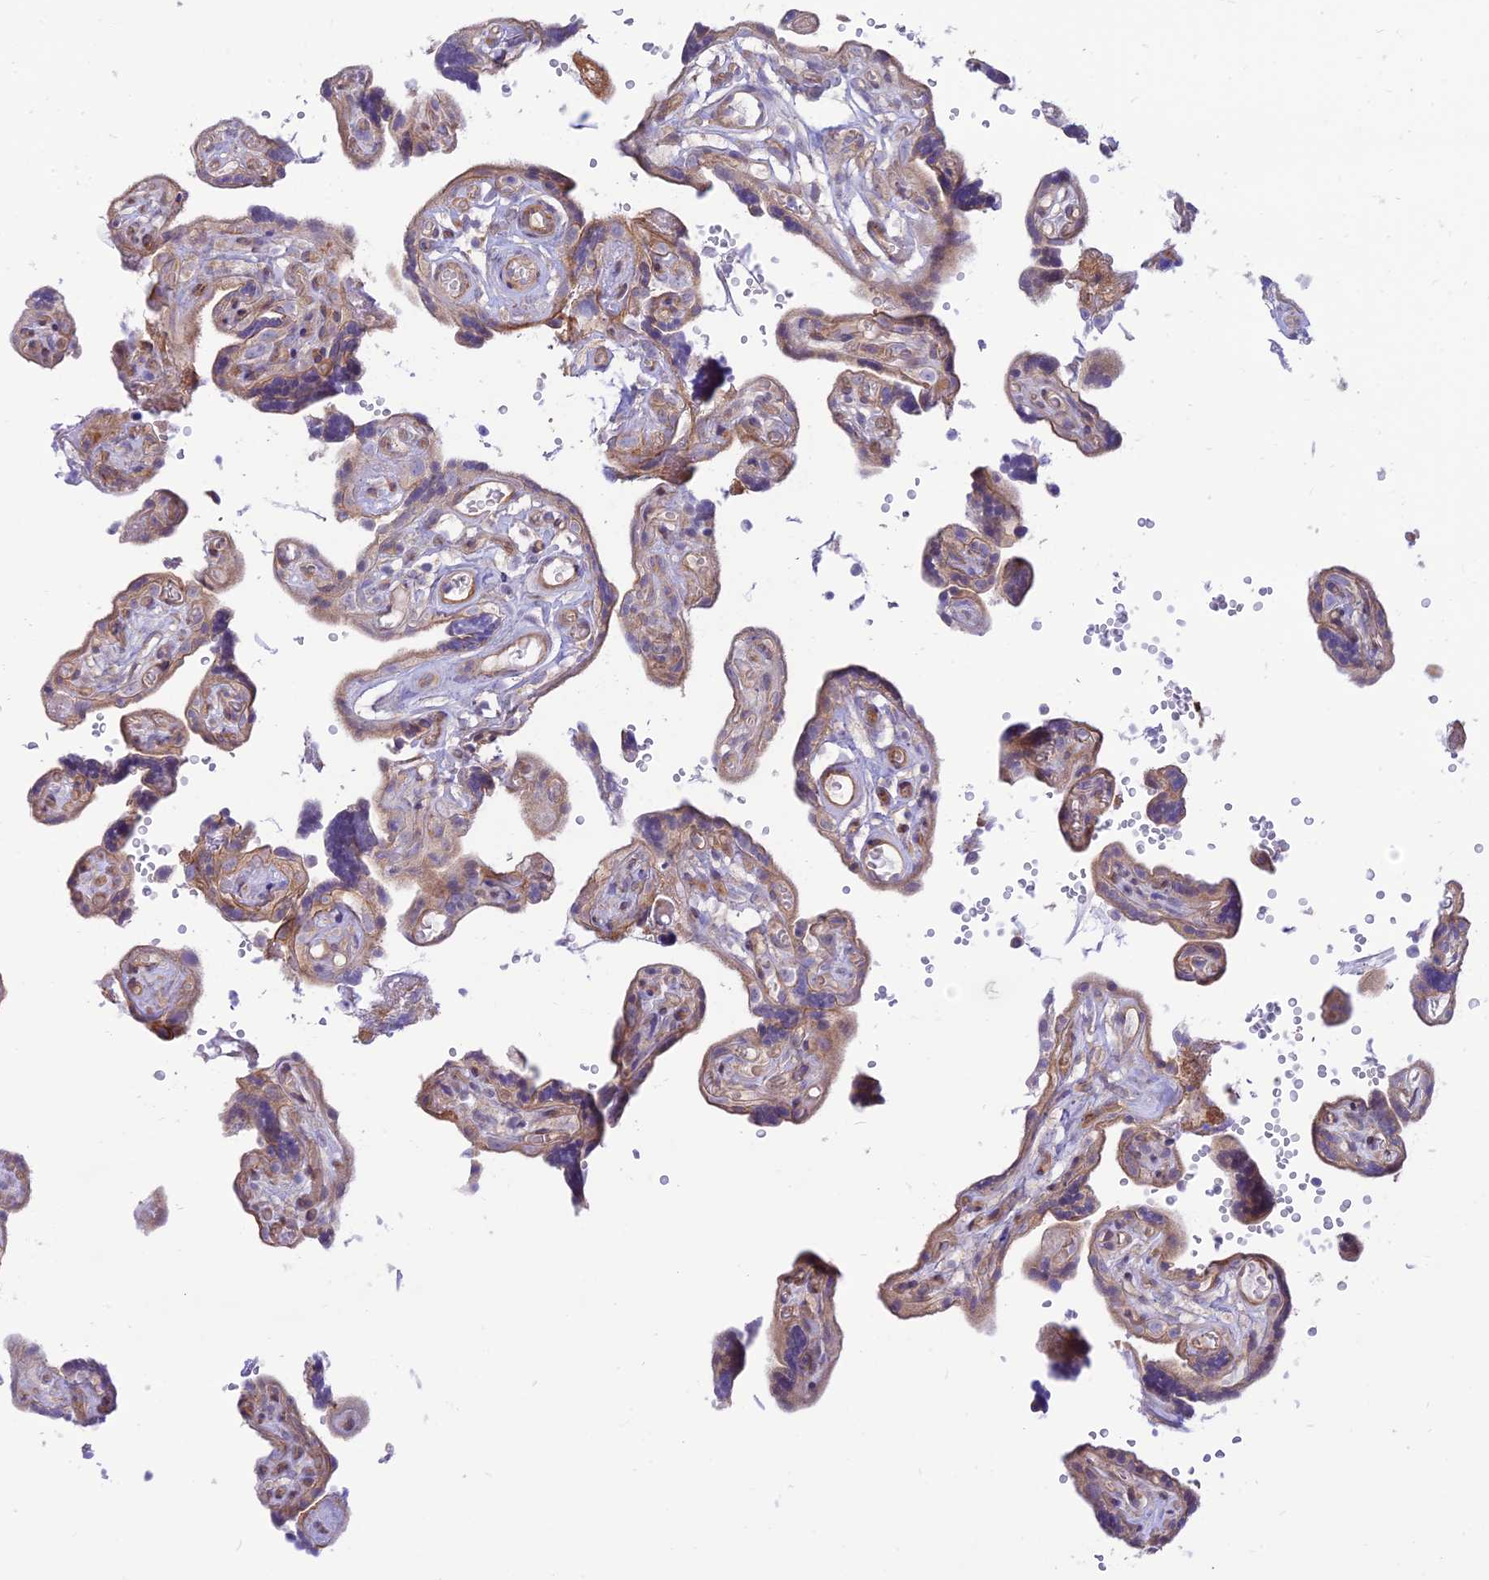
{"staining": {"intensity": "moderate", "quantity": "25%-75%", "location": "cytoplasmic/membranous"}, "tissue": "placenta", "cell_type": "Trophoblastic cells", "image_type": "normal", "snomed": [{"axis": "morphology", "description": "Normal tissue, NOS"}, {"axis": "topography", "description": "Placenta"}], "caption": "This micrograph displays immunohistochemistry staining of unremarkable human placenta, with medium moderate cytoplasmic/membranous expression in about 25%-75% of trophoblastic cells.", "gene": "KCNAB1", "patient": {"sex": "female", "age": 30}}